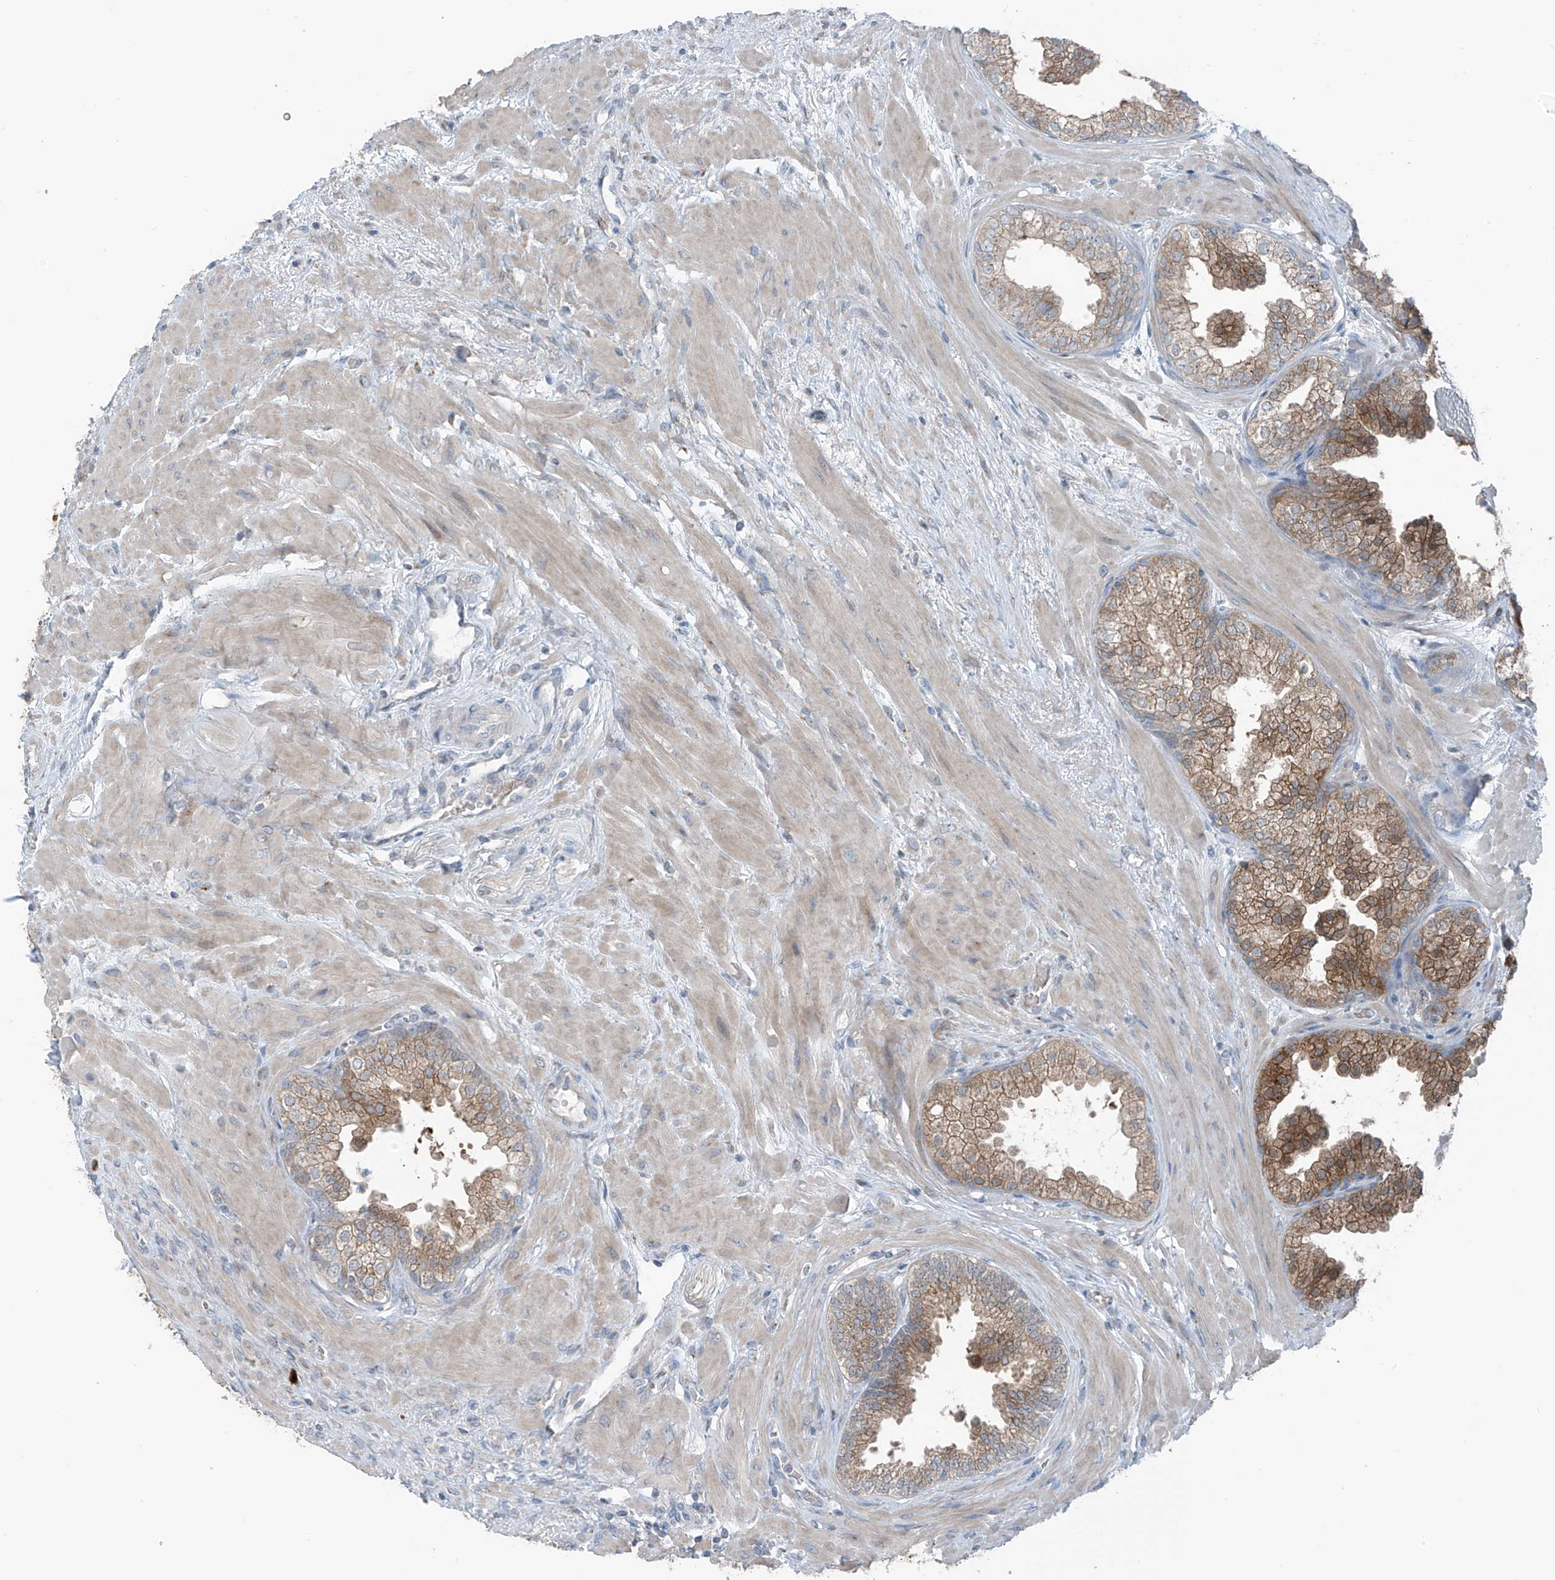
{"staining": {"intensity": "moderate", "quantity": ">75%", "location": "cytoplasmic/membranous"}, "tissue": "prostate", "cell_type": "Glandular cells", "image_type": "normal", "snomed": [{"axis": "morphology", "description": "Normal tissue, NOS"}, {"axis": "topography", "description": "Prostate"}], "caption": "Prostate stained with DAB (3,3'-diaminobenzidine) immunohistochemistry (IHC) displays medium levels of moderate cytoplasmic/membranous positivity in about >75% of glandular cells. (brown staining indicates protein expression, while blue staining denotes nuclei).", "gene": "SLC12A6", "patient": {"sex": "male", "age": 48}}